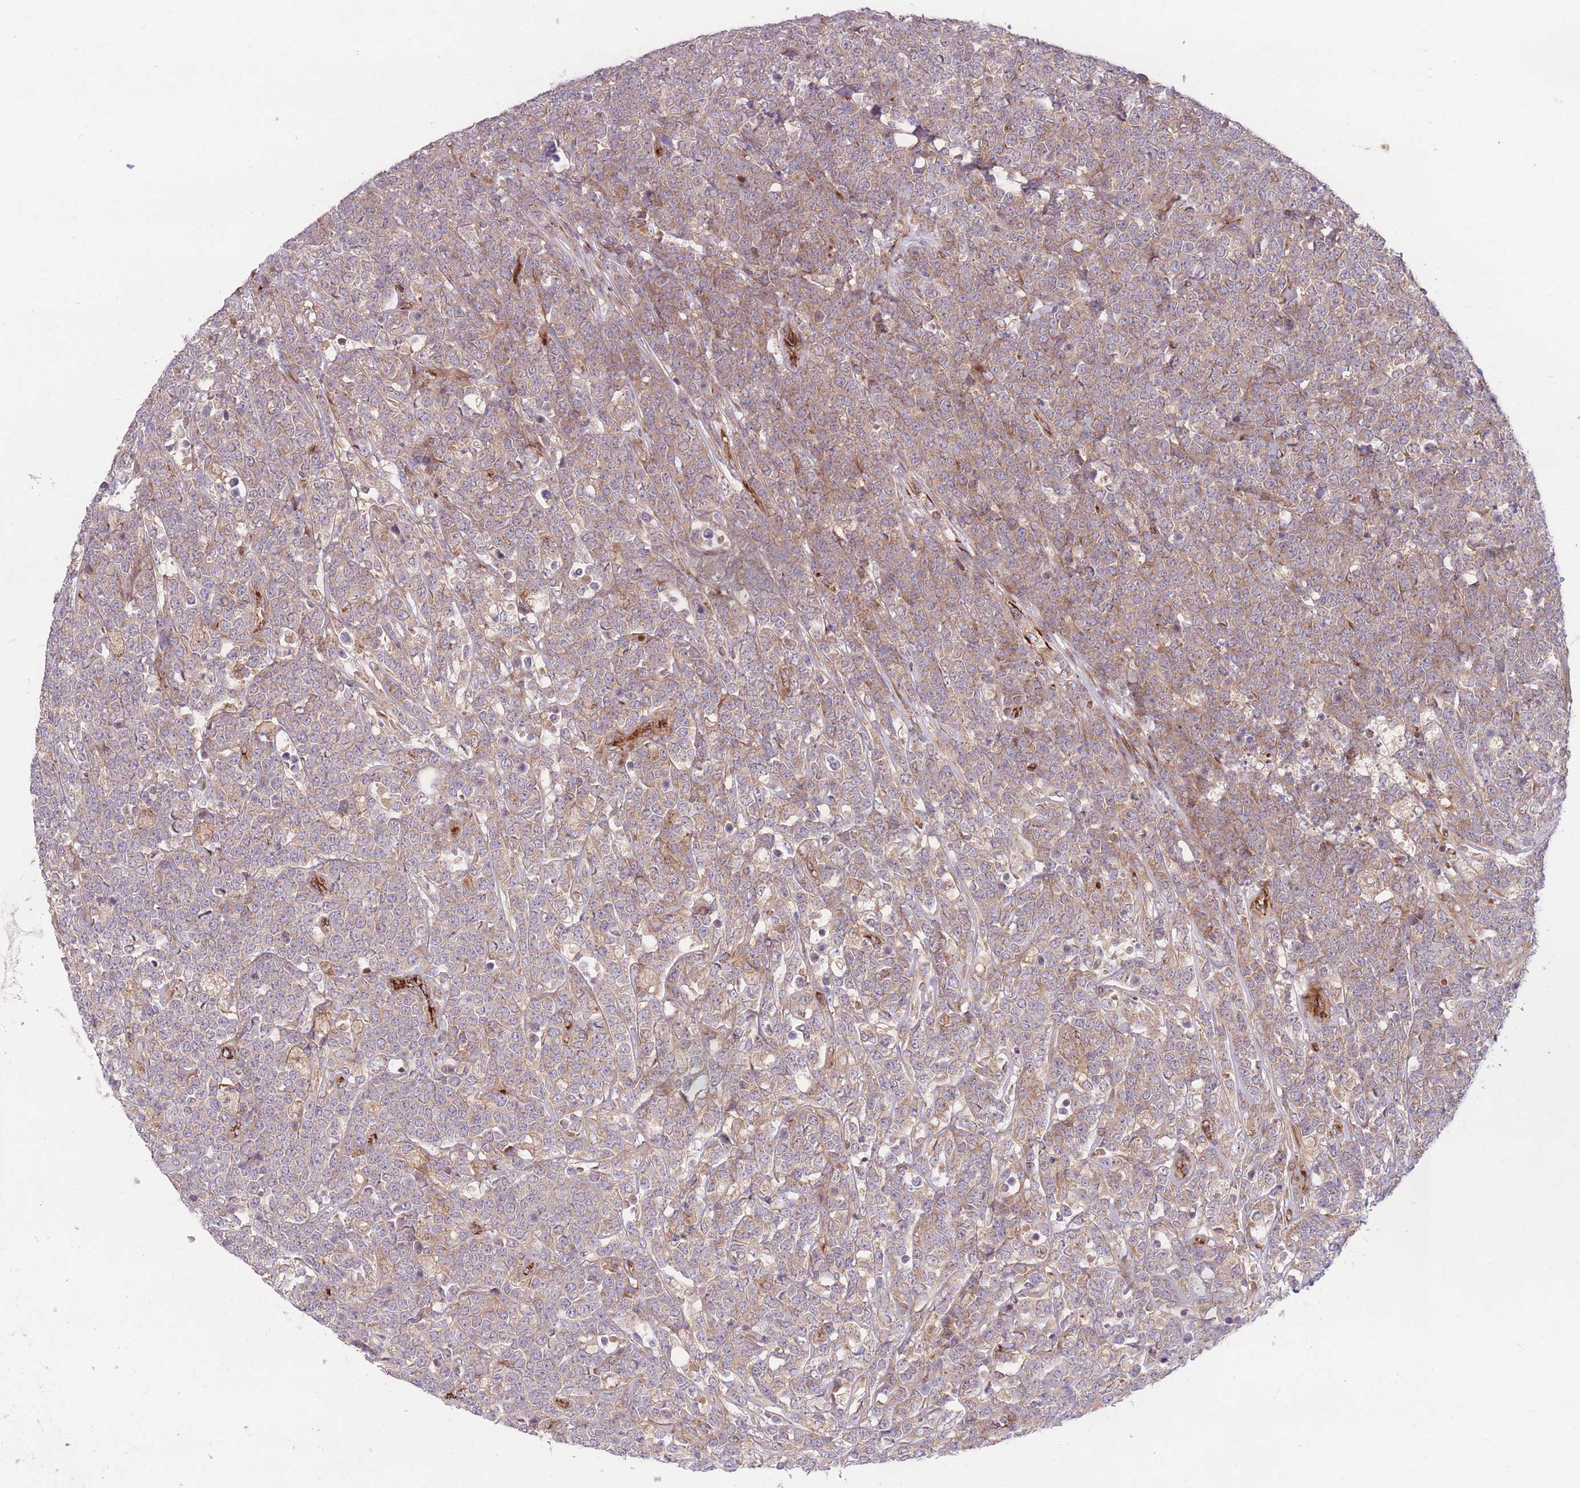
{"staining": {"intensity": "weak", "quantity": "25%-75%", "location": "cytoplasmic/membranous"}, "tissue": "lymphoma", "cell_type": "Tumor cells", "image_type": "cancer", "snomed": [{"axis": "morphology", "description": "Malignant lymphoma, non-Hodgkin's type, High grade"}, {"axis": "topography", "description": "Small intestine"}], "caption": "DAB immunohistochemical staining of human high-grade malignant lymphoma, non-Hodgkin's type displays weak cytoplasmic/membranous protein positivity in about 25%-75% of tumor cells.", "gene": "CISH", "patient": {"sex": "male", "age": 8}}